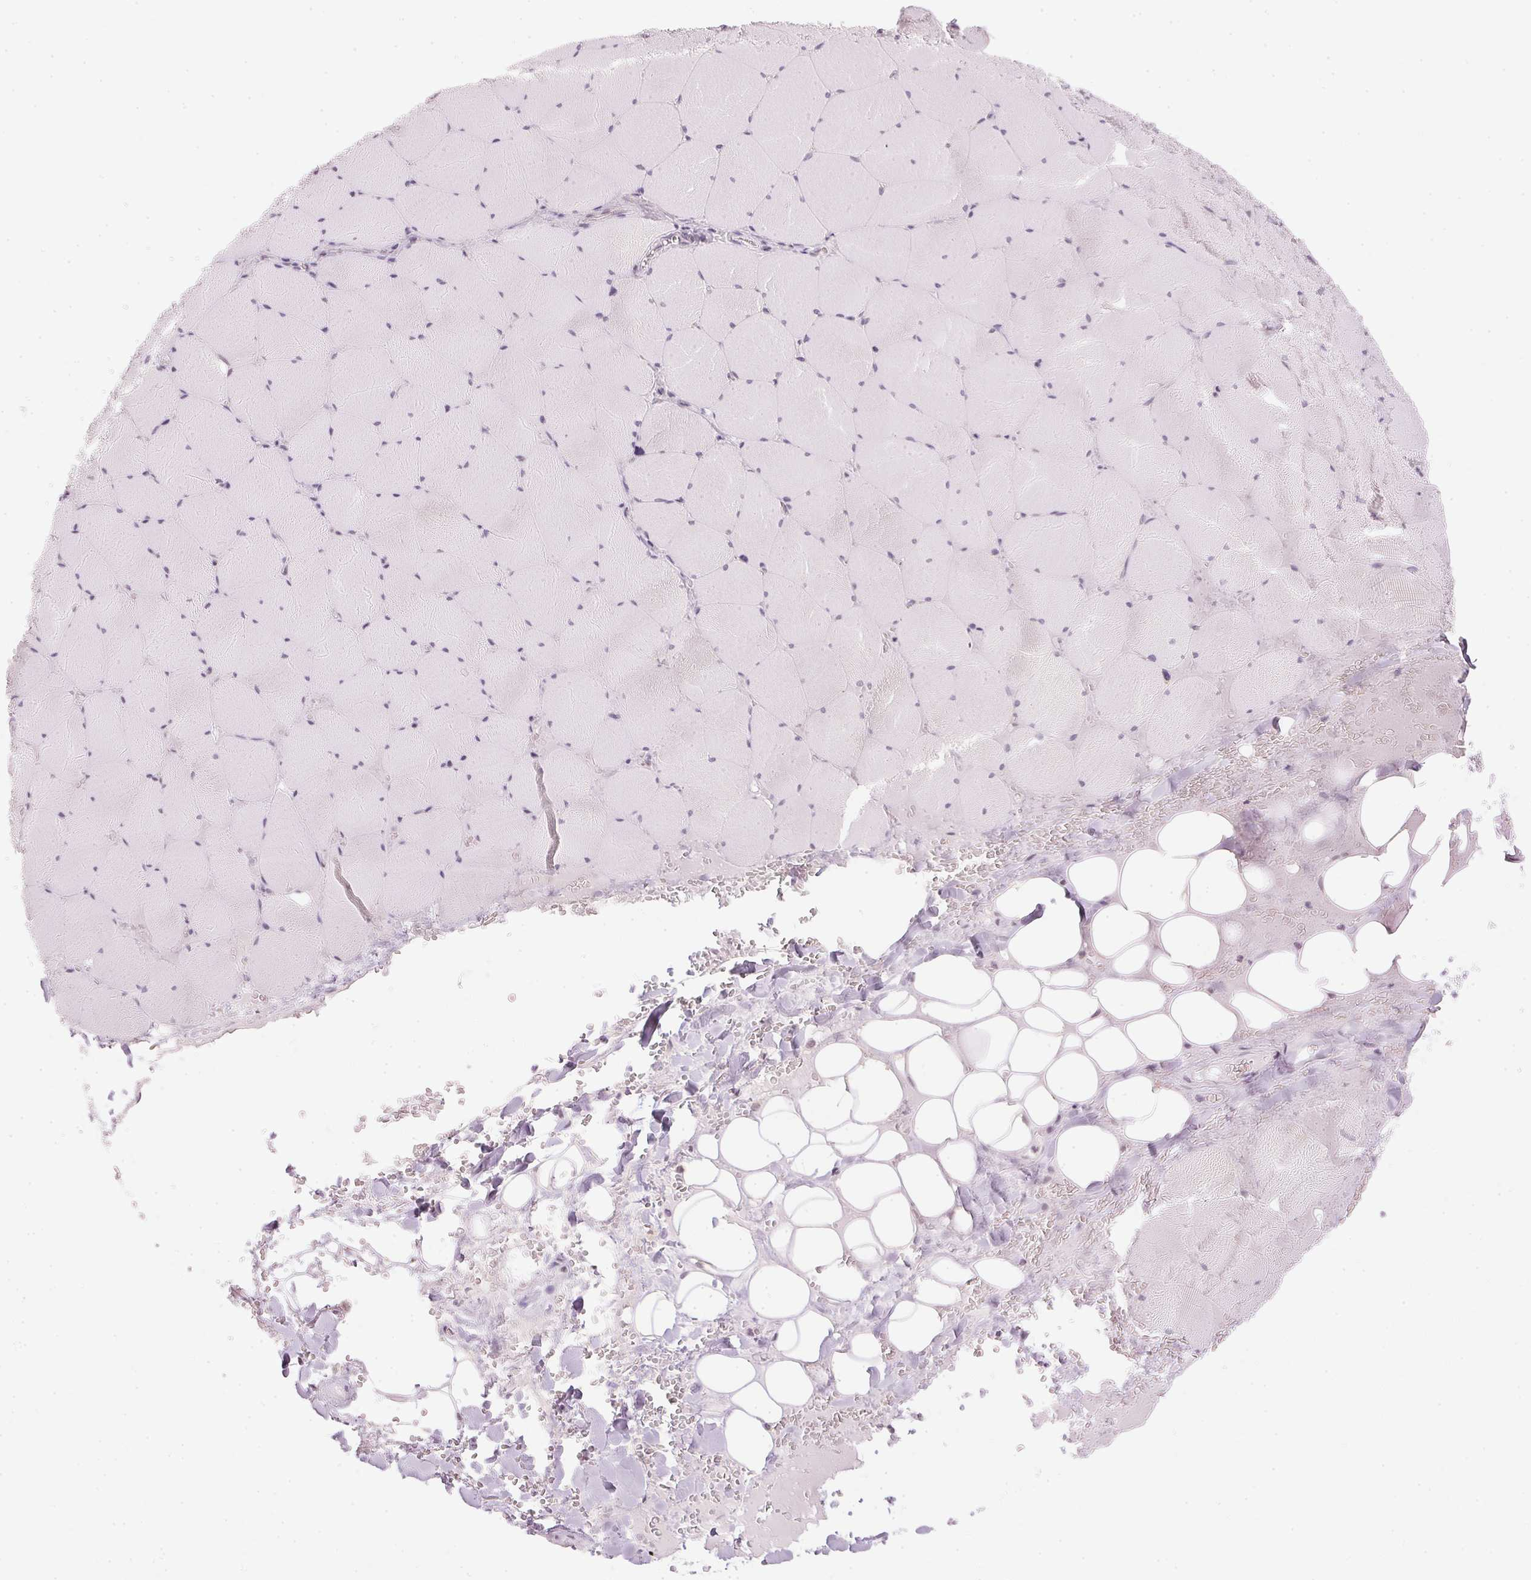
{"staining": {"intensity": "negative", "quantity": "none", "location": "none"}, "tissue": "skeletal muscle", "cell_type": "Myocytes", "image_type": "normal", "snomed": [{"axis": "morphology", "description": "Normal tissue, NOS"}, {"axis": "topography", "description": "Skeletal muscle"}, {"axis": "topography", "description": "Head-Neck"}], "caption": "An image of human skeletal muscle is negative for staining in myocytes. The staining is performed using DAB (3,3'-diaminobenzidine) brown chromogen with nuclei counter-stained in using hematoxylin.", "gene": "KPRP", "patient": {"sex": "male", "age": 66}}